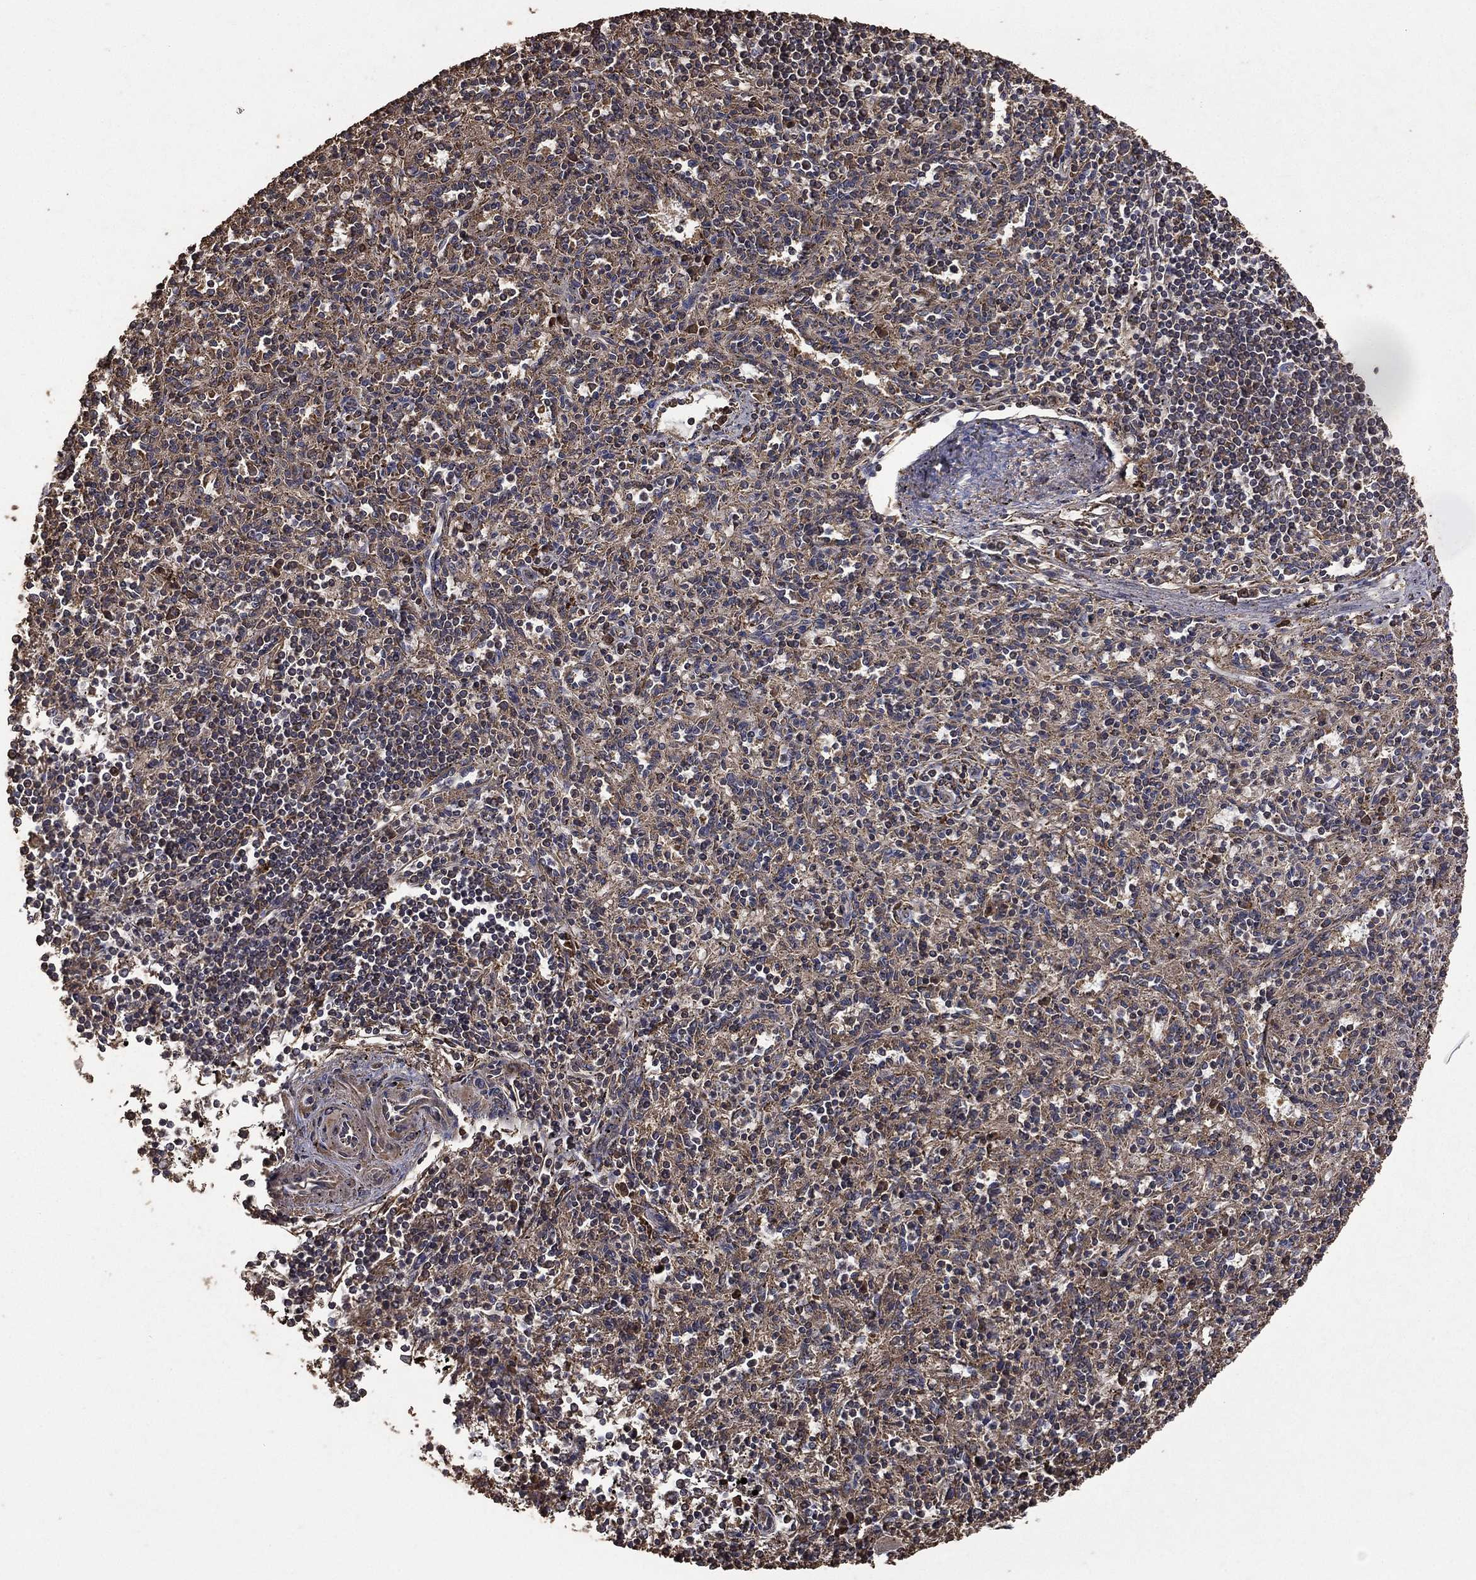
{"staining": {"intensity": "negative", "quantity": "none", "location": "none"}, "tissue": "spleen", "cell_type": "Cells in red pulp", "image_type": "normal", "snomed": [{"axis": "morphology", "description": "Normal tissue, NOS"}, {"axis": "topography", "description": "Spleen"}], "caption": "Immunohistochemistry image of benign spleen stained for a protein (brown), which displays no expression in cells in red pulp. The staining was performed using DAB (3,3'-diaminobenzidine) to visualize the protein expression in brown, while the nuclei were stained in blue with hematoxylin (Magnification: 20x).", "gene": "METTL27", "patient": {"sex": "male", "age": 69}}